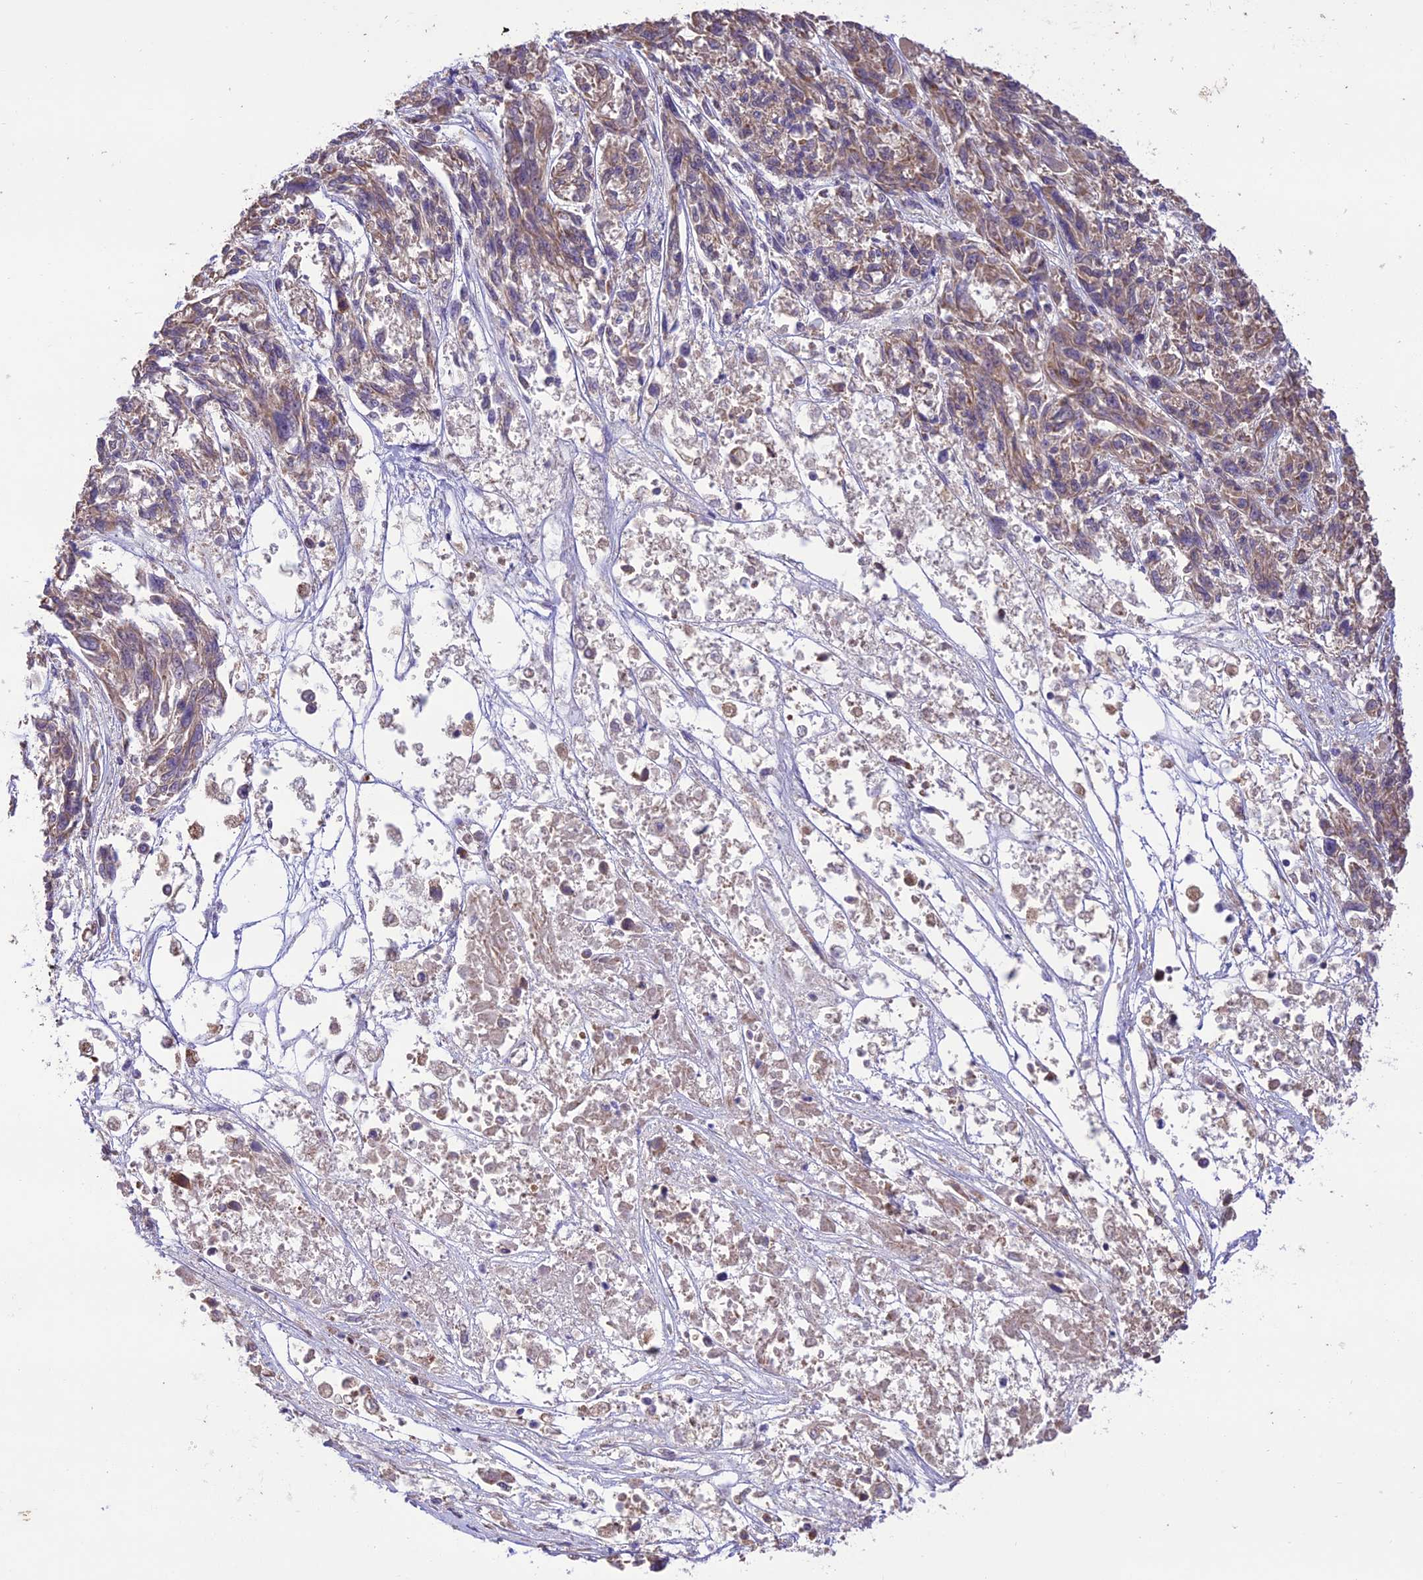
{"staining": {"intensity": "moderate", "quantity": "<25%", "location": "cytoplasmic/membranous"}, "tissue": "melanoma", "cell_type": "Tumor cells", "image_type": "cancer", "snomed": [{"axis": "morphology", "description": "Malignant melanoma, NOS"}, {"axis": "topography", "description": "Skin"}], "caption": "Immunohistochemical staining of human melanoma reveals low levels of moderate cytoplasmic/membranous staining in about <25% of tumor cells. Nuclei are stained in blue.", "gene": "NDUFAF1", "patient": {"sex": "male", "age": 53}}